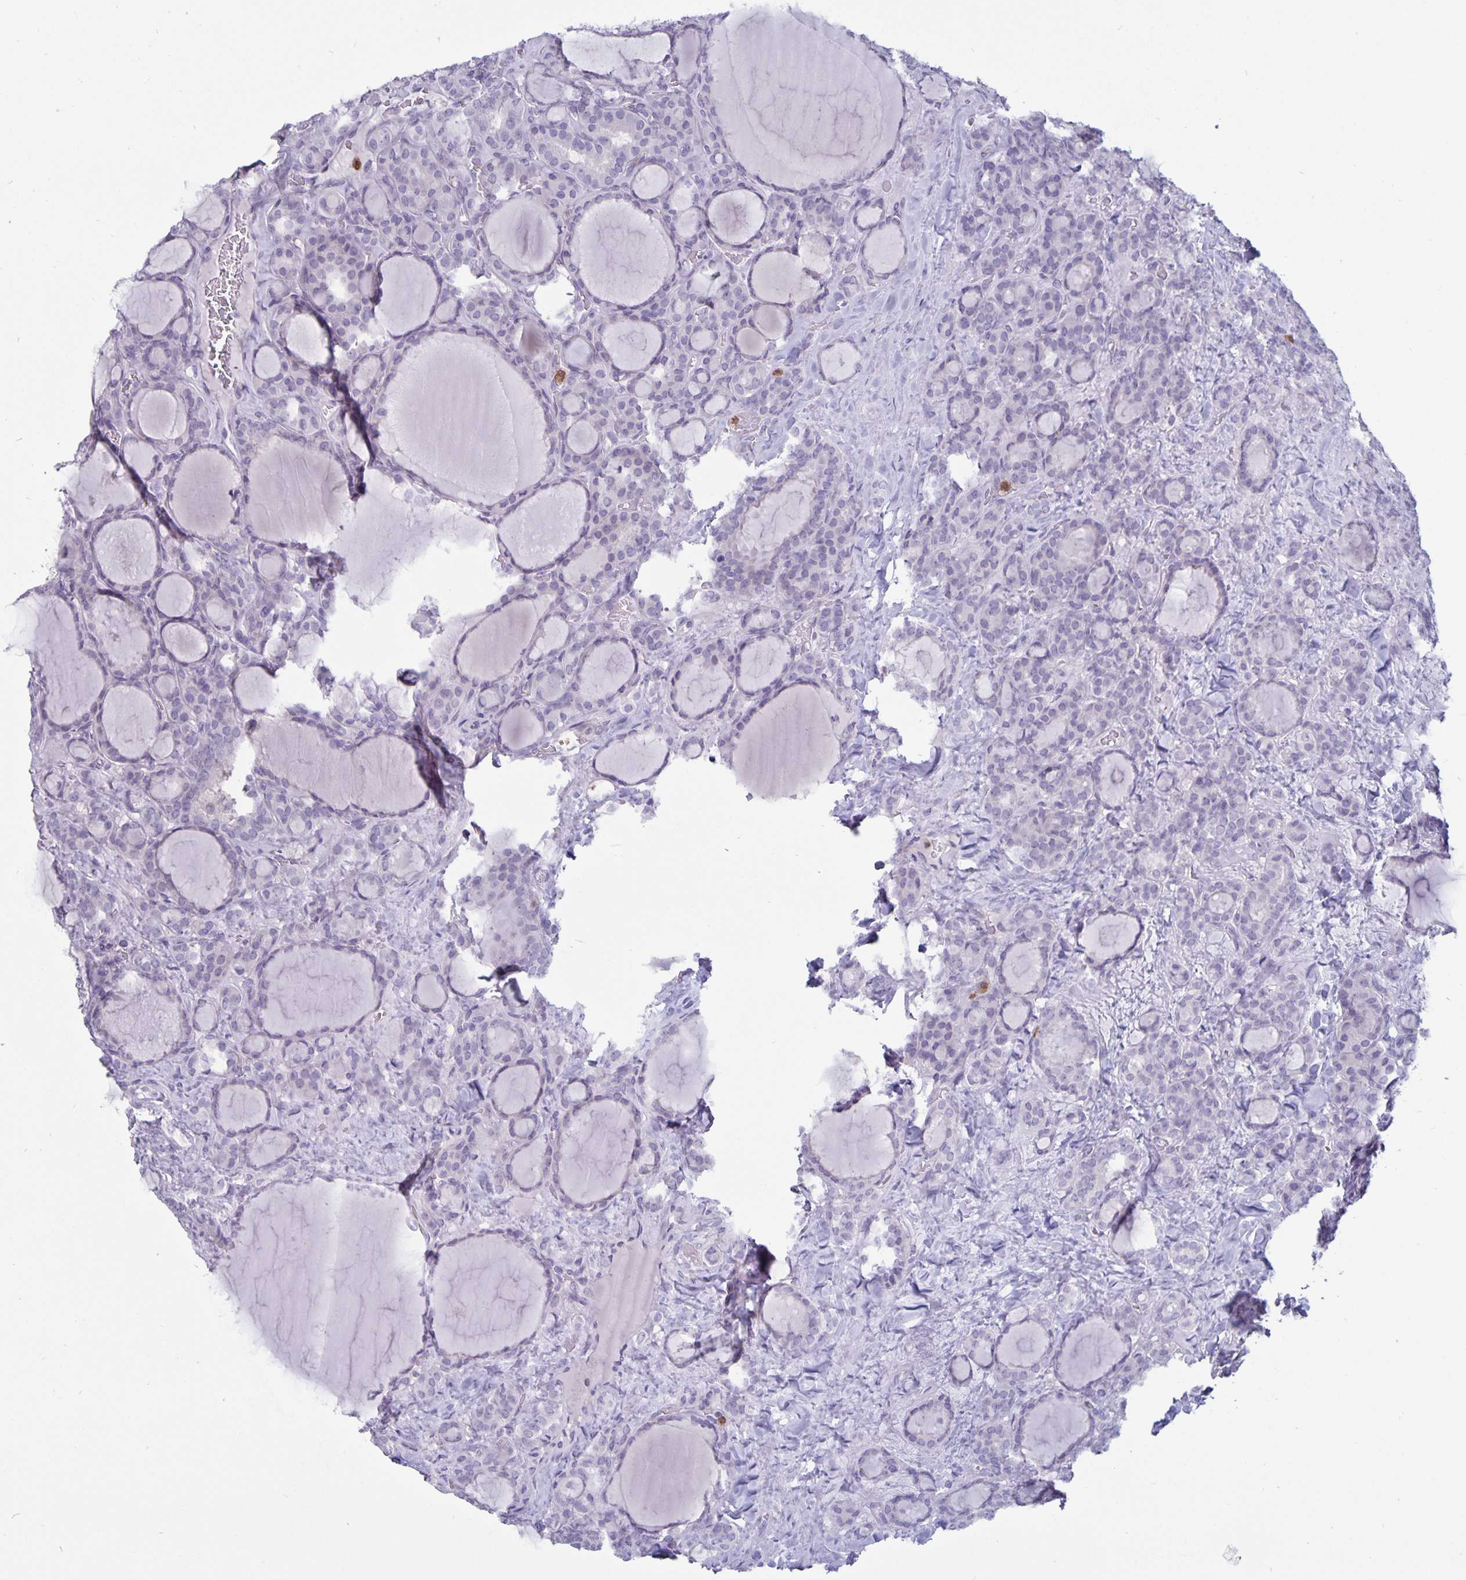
{"staining": {"intensity": "negative", "quantity": "none", "location": "none"}, "tissue": "thyroid cancer", "cell_type": "Tumor cells", "image_type": "cancer", "snomed": [{"axis": "morphology", "description": "Normal tissue, NOS"}, {"axis": "morphology", "description": "Follicular adenoma carcinoma, NOS"}, {"axis": "topography", "description": "Thyroid gland"}], "caption": "DAB (3,3'-diaminobenzidine) immunohistochemical staining of thyroid cancer (follicular adenoma carcinoma) shows no significant positivity in tumor cells.", "gene": "PLCB3", "patient": {"sex": "female", "age": 31}}